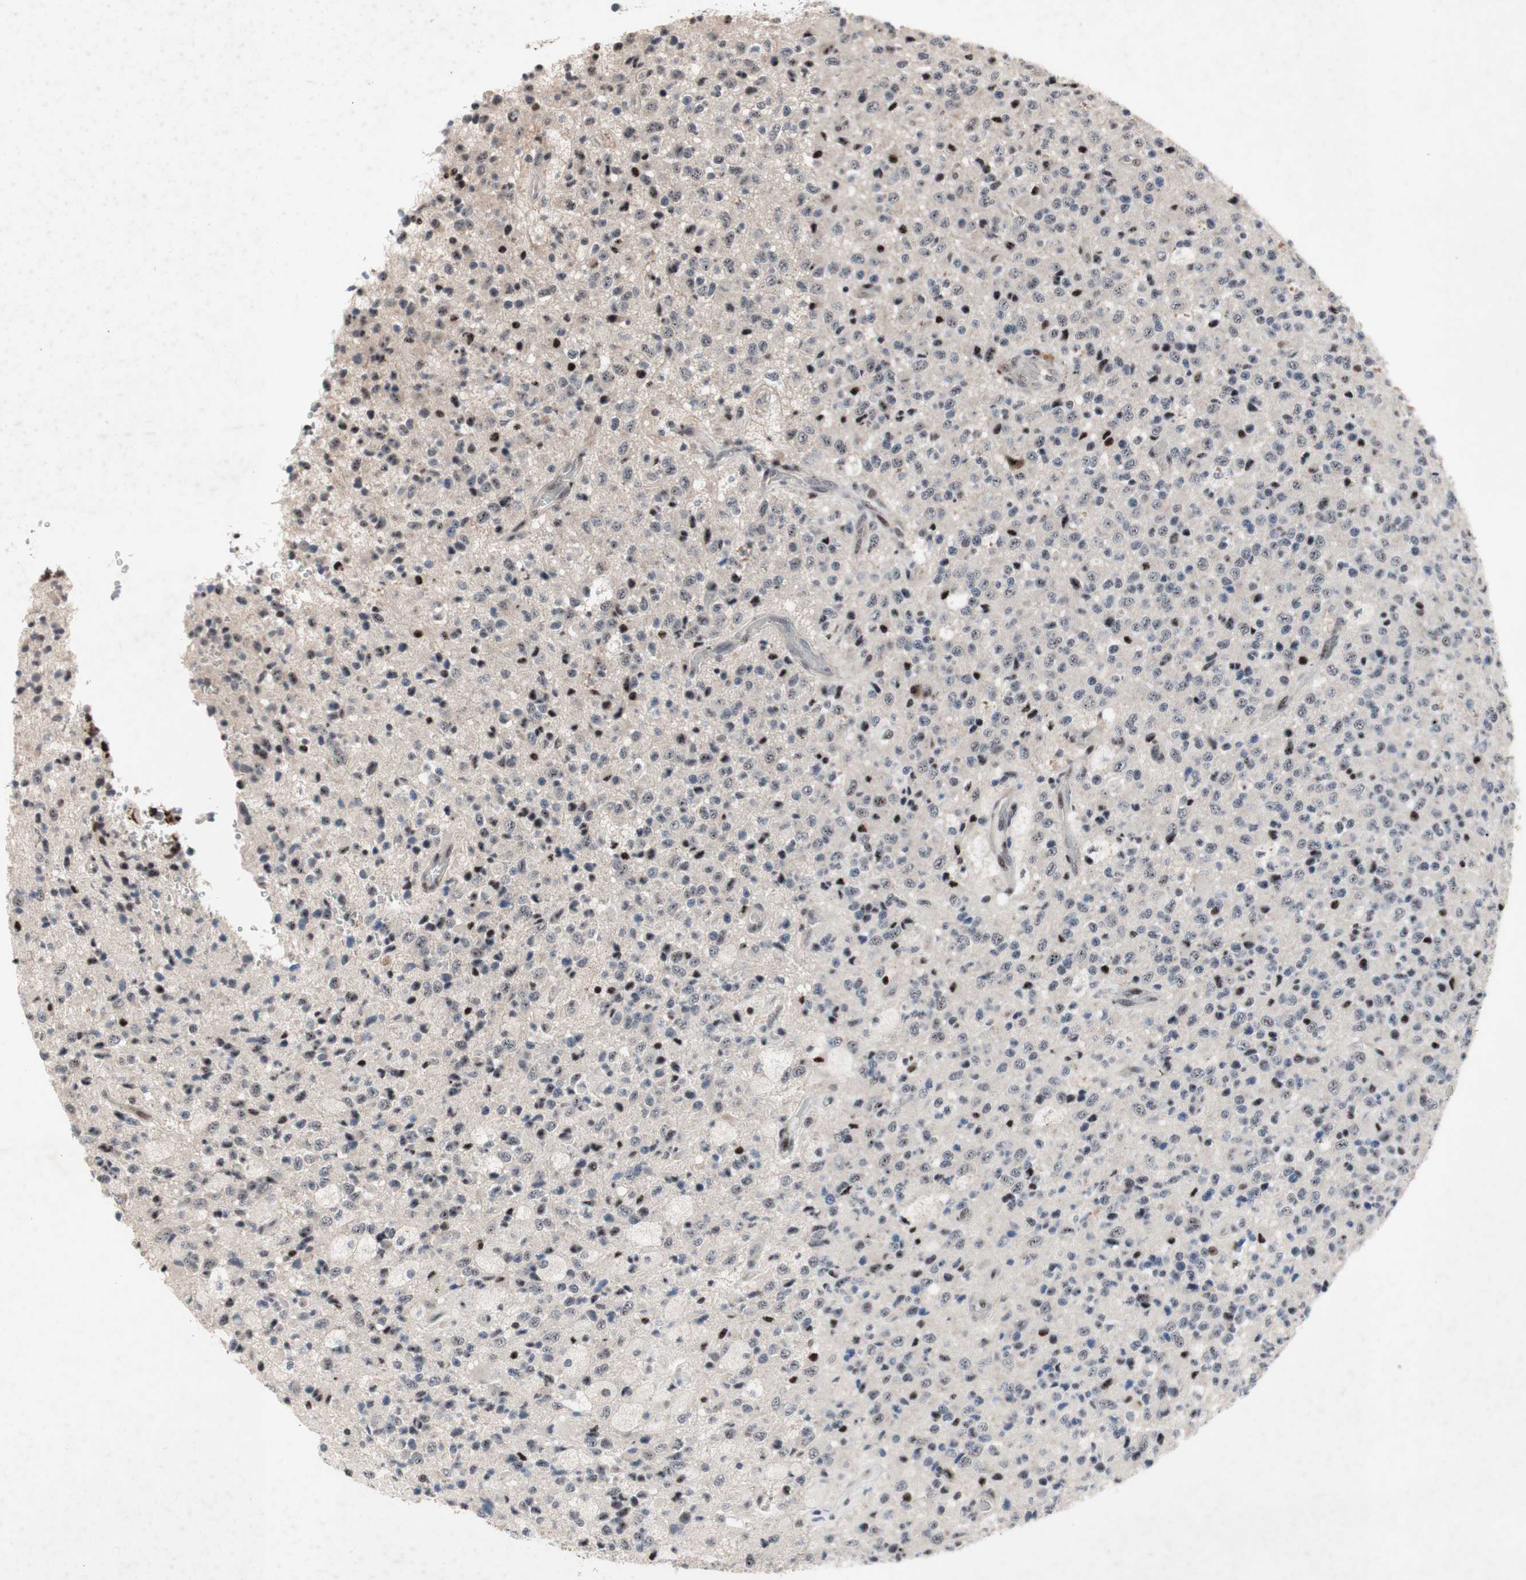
{"staining": {"intensity": "weak", "quantity": "<25%", "location": "nuclear"}, "tissue": "glioma", "cell_type": "Tumor cells", "image_type": "cancer", "snomed": [{"axis": "morphology", "description": "Glioma, malignant, High grade"}, {"axis": "topography", "description": "pancreas cauda"}], "caption": "There is no significant expression in tumor cells of glioma.", "gene": "SOX7", "patient": {"sex": "male", "age": 60}}